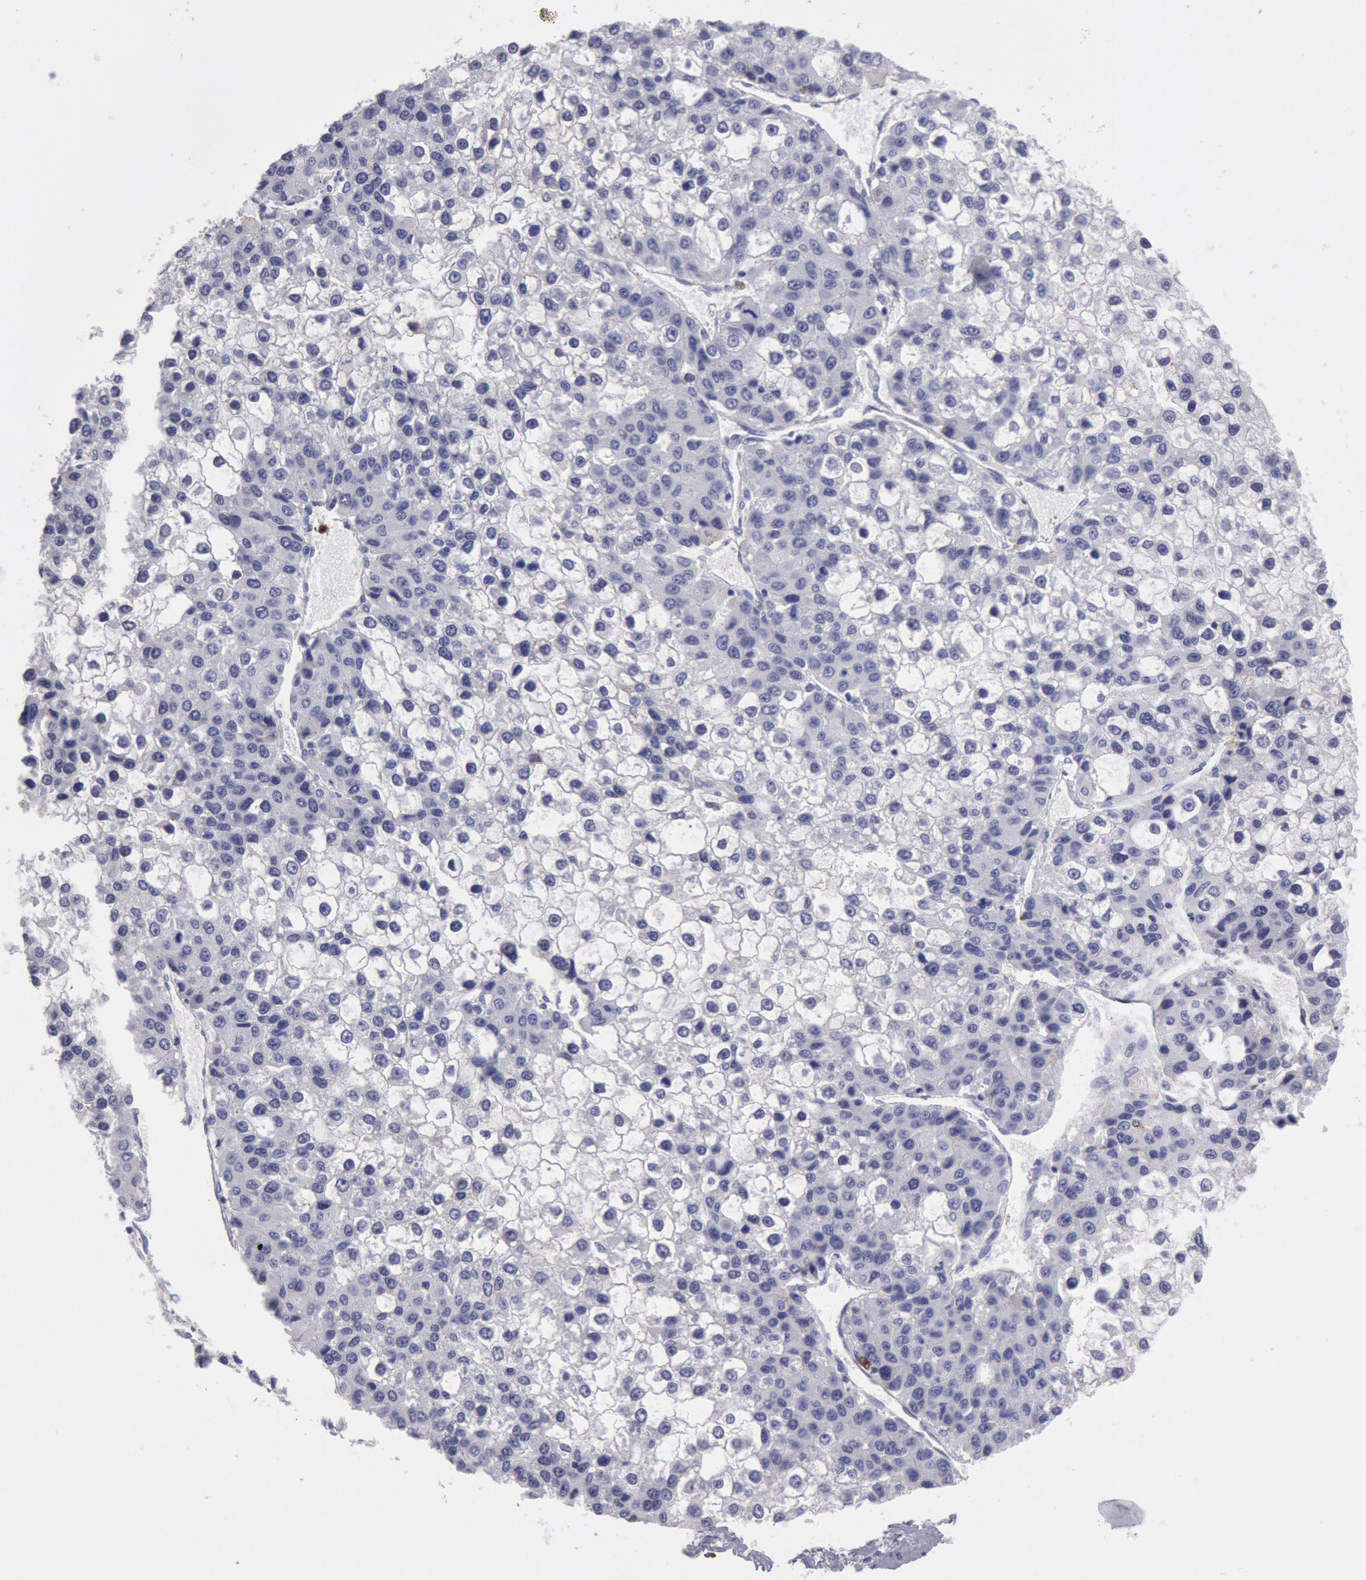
{"staining": {"intensity": "negative", "quantity": "none", "location": "none"}, "tissue": "liver cancer", "cell_type": "Tumor cells", "image_type": "cancer", "snomed": [{"axis": "morphology", "description": "Carcinoma, Hepatocellular, NOS"}, {"axis": "topography", "description": "Liver"}], "caption": "This is an immunohistochemistry (IHC) photomicrograph of human liver cancer. There is no expression in tumor cells.", "gene": "FCN1", "patient": {"sex": "female", "age": 66}}